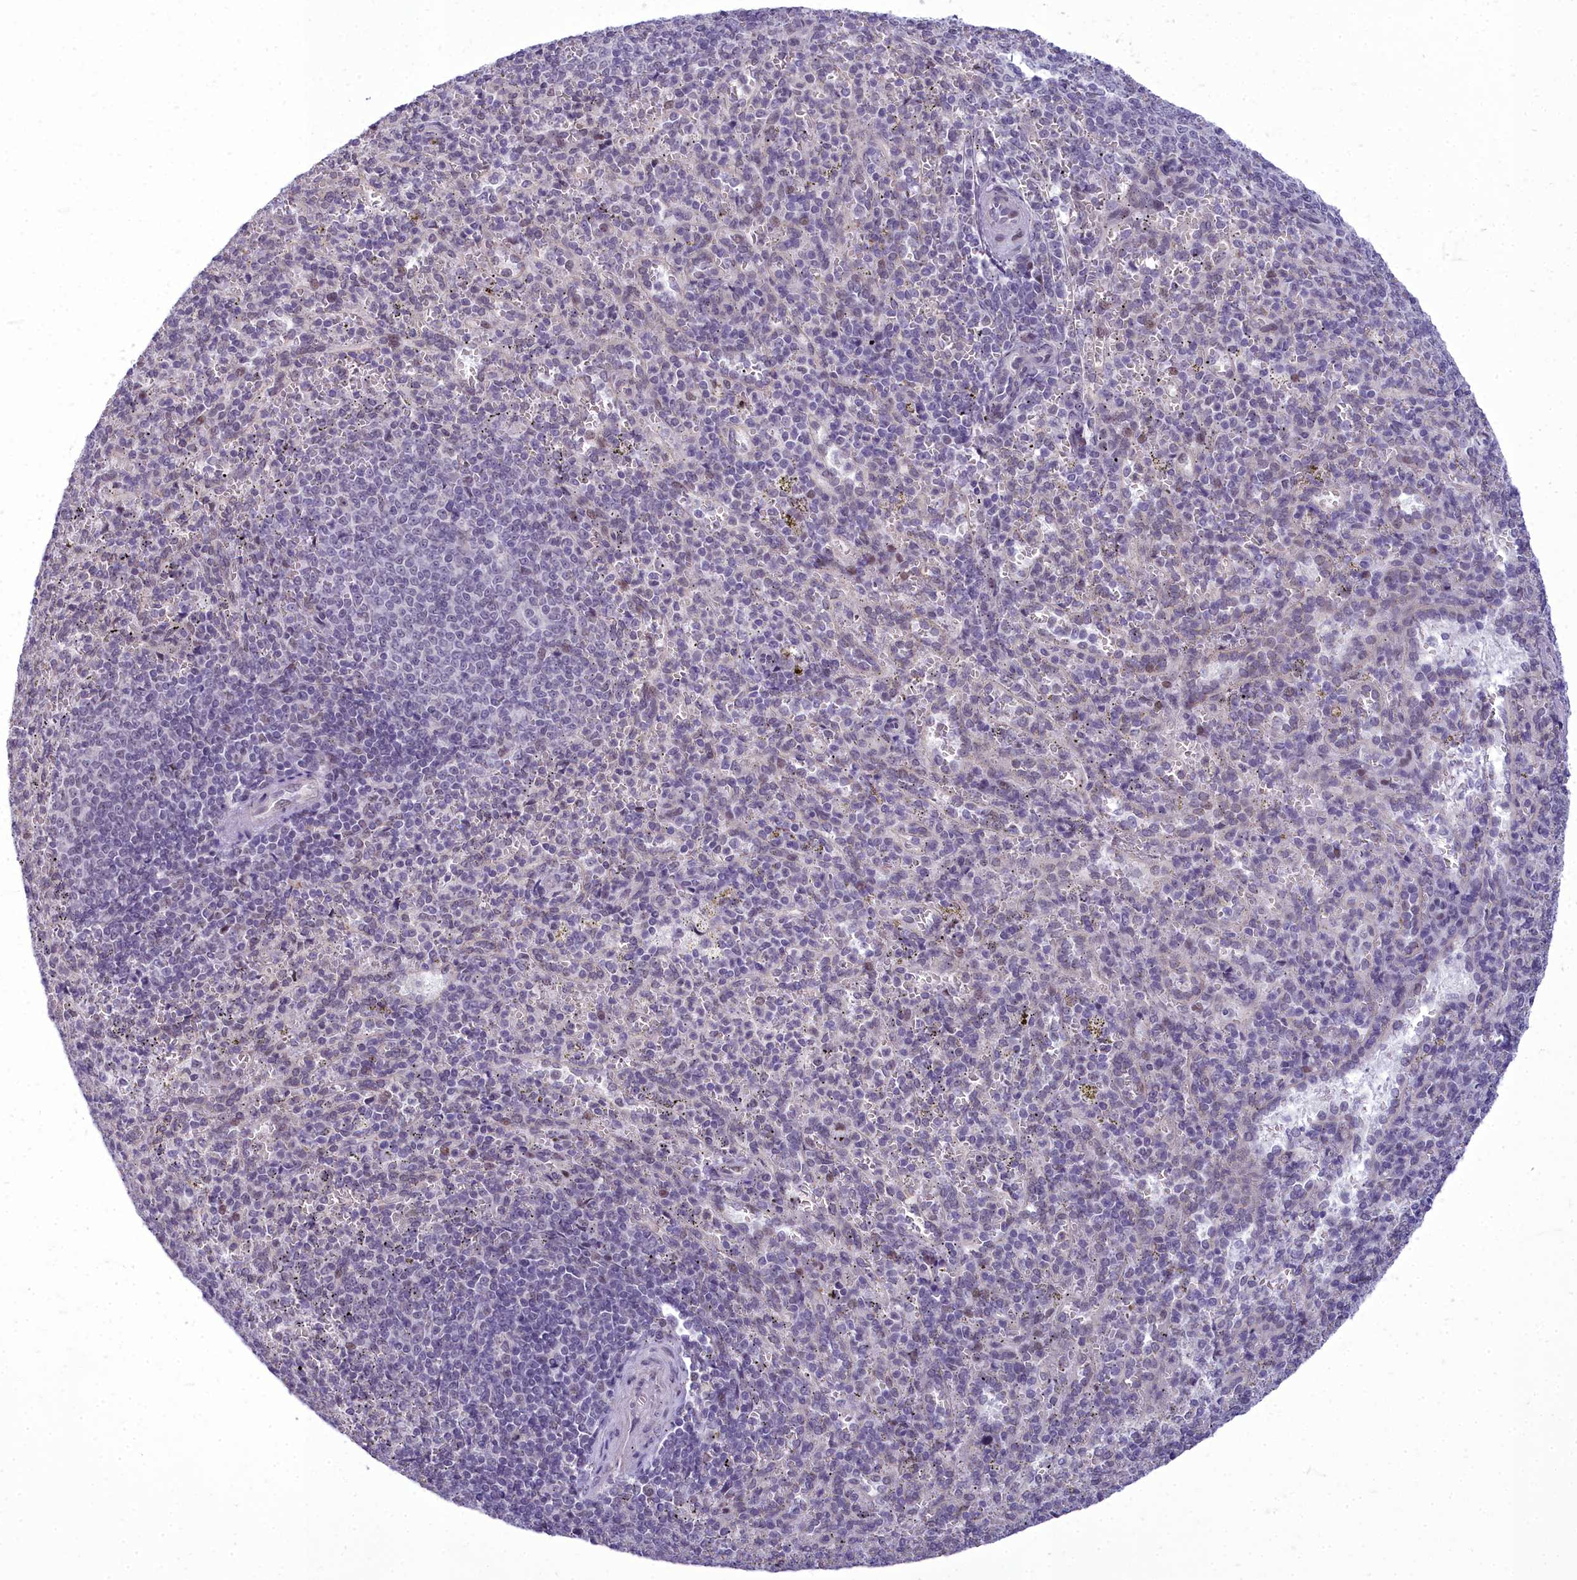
{"staining": {"intensity": "weak", "quantity": "<25%", "location": "nuclear"}, "tissue": "spleen", "cell_type": "Cells in red pulp", "image_type": "normal", "snomed": [{"axis": "morphology", "description": "Normal tissue, NOS"}, {"axis": "topography", "description": "Spleen"}], "caption": "IHC photomicrograph of benign human spleen stained for a protein (brown), which displays no staining in cells in red pulp.", "gene": "CEACAM19", "patient": {"sex": "female", "age": 21}}